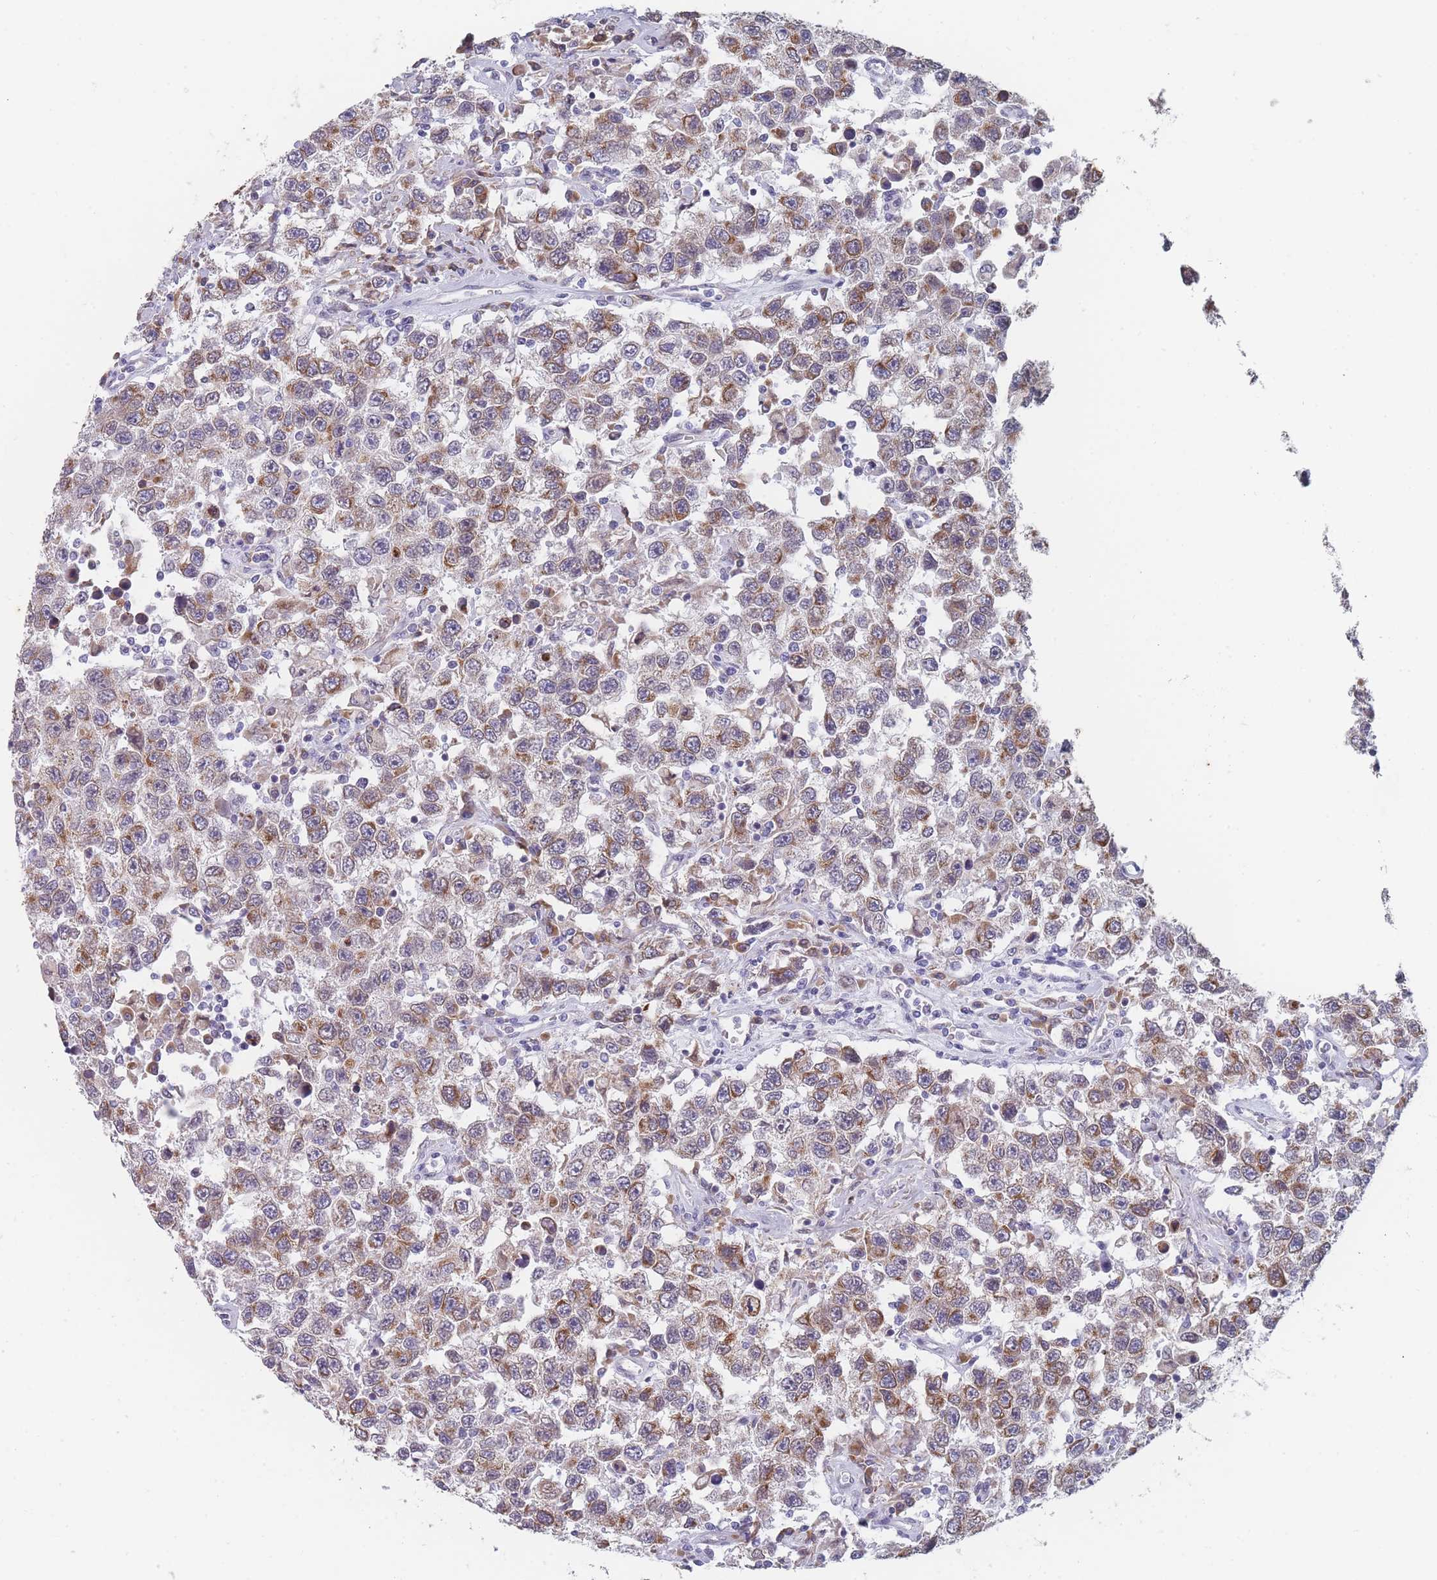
{"staining": {"intensity": "moderate", "quantity": ">75%", "location": "cytoplasmic/membranous"}, "tissue": "testis cancer", "cell_type": "Tumor cells", "image_type": "cancer", "snomed": [{"axis": "morphology", "description": "Seminoma, NOS"}, {"axis": "topography", "description": "Testis"}], "caption": "Testis seminoma stained for a protein displays moderate cytoplasmic/membranous positivity in tumor cells.", "gene": "TMED10", "patient": {"sex": "male", "age": 41}}